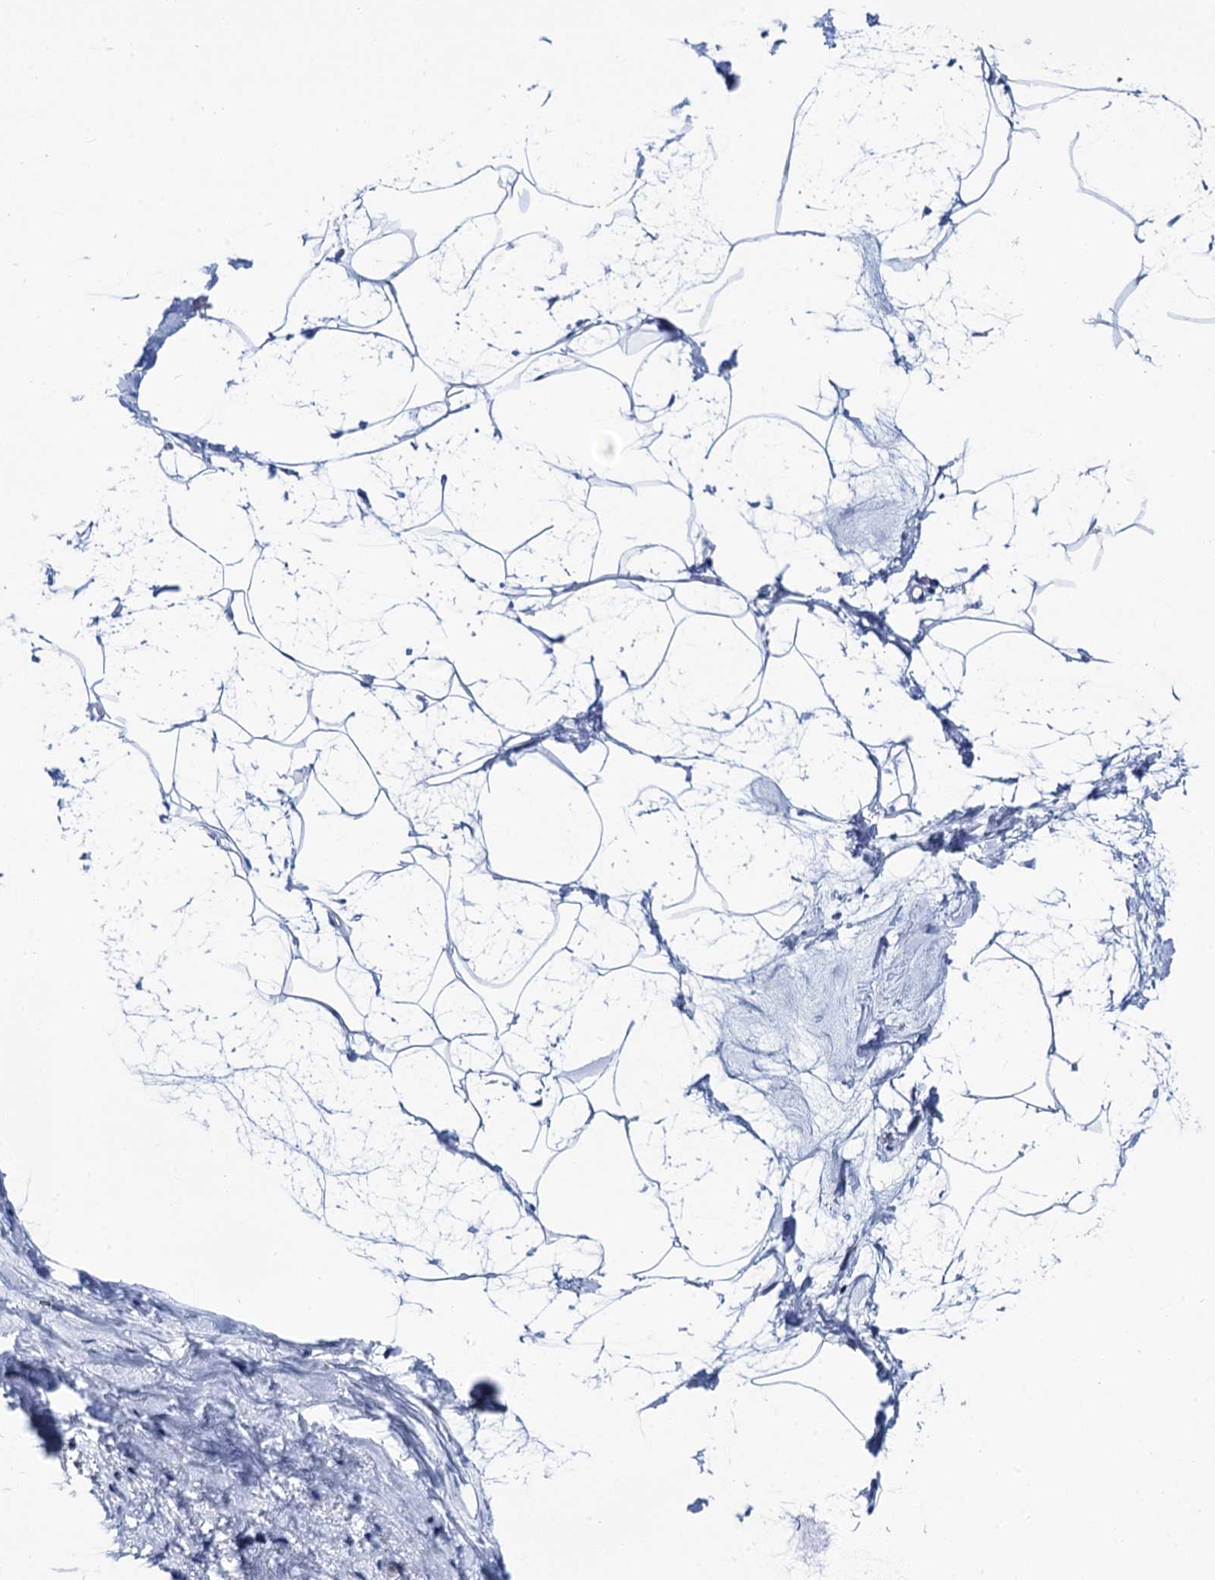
{"staining": {"intensity": "negative", "quantity": "none", "location": "none"}, "tissue": "breast", "cell_type": "Adipocytes", "image_type": "normal", "snomed": [{"axis": "morphology", "description": "Normal tissue, NOS"}, {"axis": "topography", "description": "Breast"}], "caption": "A photomicrograph of human breast is negative for staining in adipocytes. (DAB immunohistochemistry (IHC), high magnification).", "gene": "LYPD3", "patient": {"sex": "female", "age": 62}}